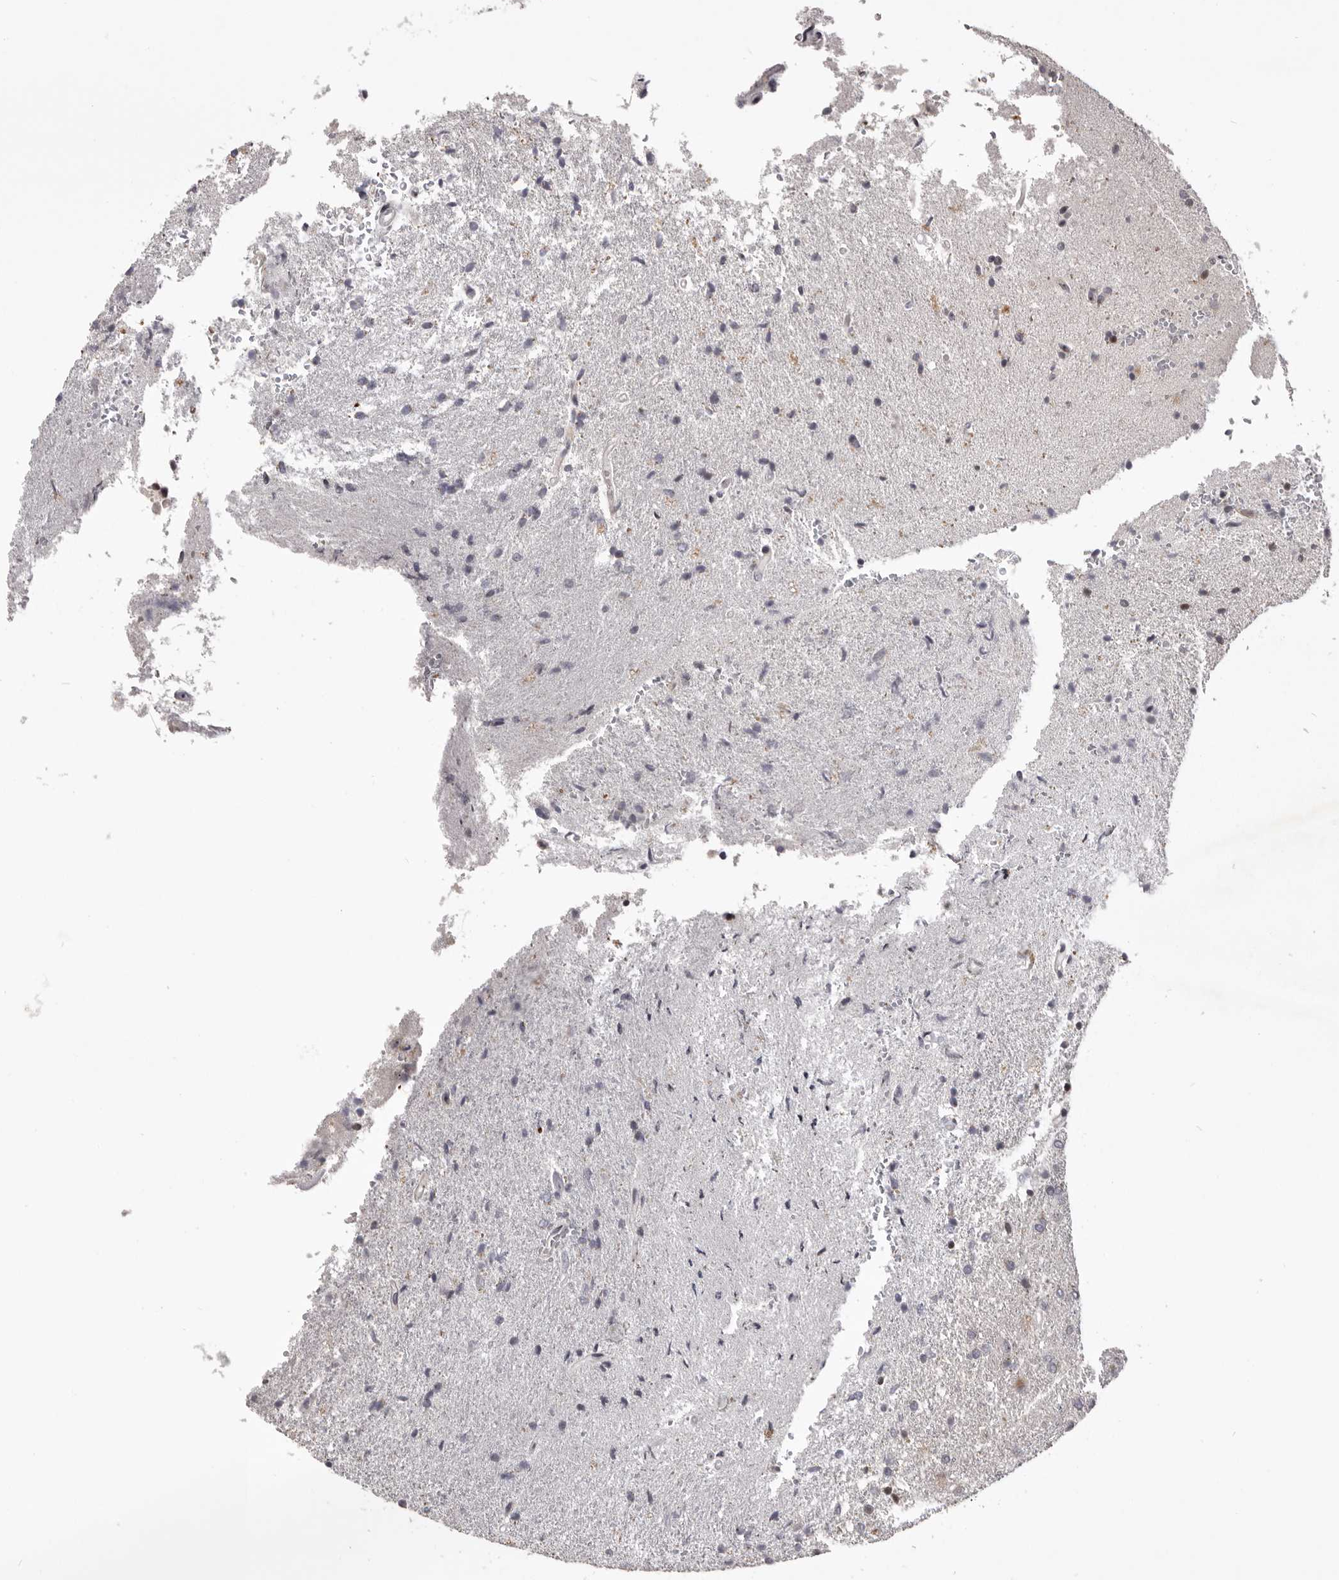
{"staining": {"intensity": "negative", "quantity": "none", "location": "none"}, "tissue": "glioma", "cell_type": "Tumor cells", "image_type": "cancer", "snomed": [{"axis": "morphology", "description": "Glioma, malignant, High grade"}, {"axis": "topography", "description": "Brain"}], "caption": "DAB (3,3'-diaminobenzidine) immunohistochemical staining of human high-grade glioma (malignant) displays no significant expression in tumor cells.", "gene": "AZIN1", "patient": {"sex": "male", "age": 72}}